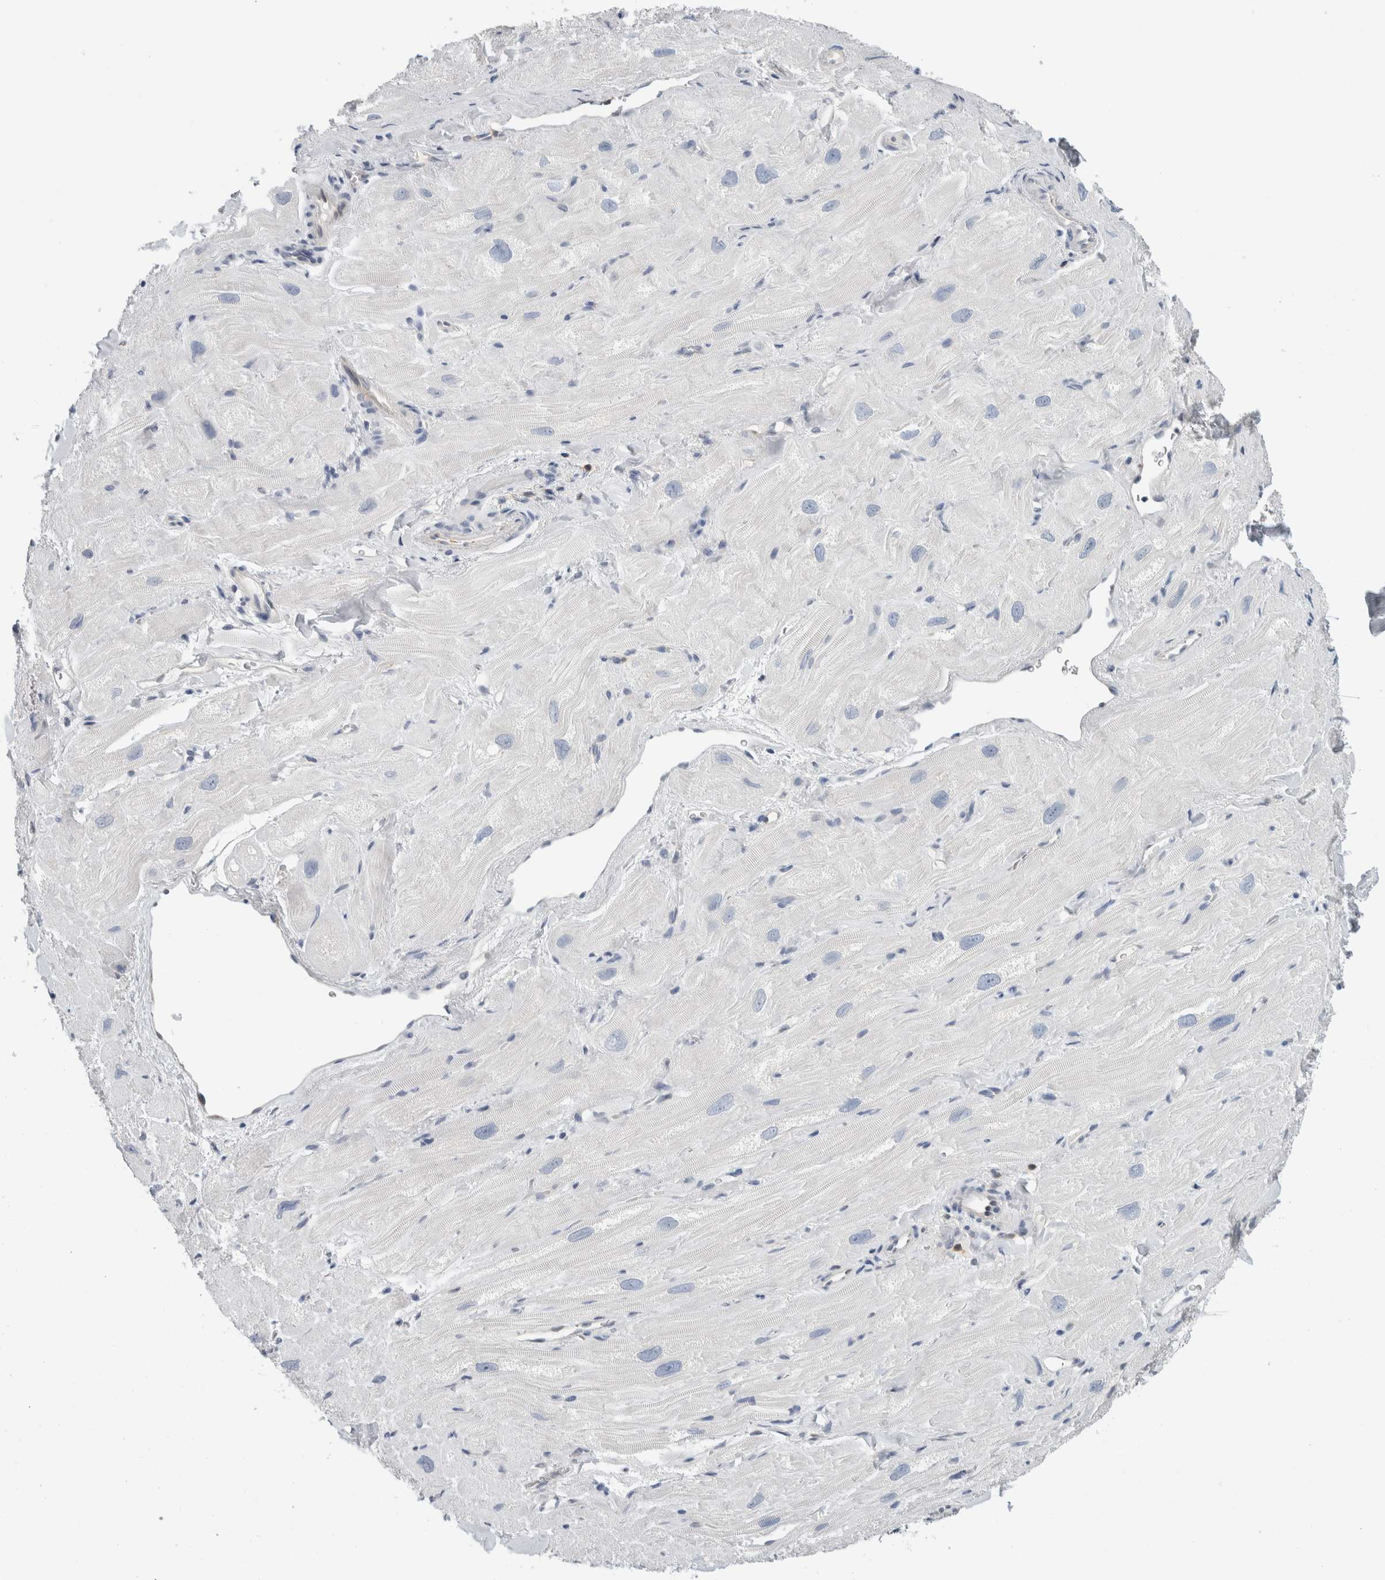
{"staining": {"intensity": "negative", "quantity": "none", "location": "none"}, "tissue": "heart muscle", "cell_type": "Cardiomyocytes", "image_type": "normal", "snomed": [{"axis": "morphology", "description": "Normal tissue, NOS"}, {"axis": "topography", "description": "Heart"}], "caption": "IHC histopathology image of benign heart muscle stained for a protein (brown), which shows no positivity in cardiomyocytes. (DAB (3,3'-diaminobenzidine) immunohistochemistry, high magnification).", "gene": "CASP6", "patient": {"sex": "male", "age": 49}}